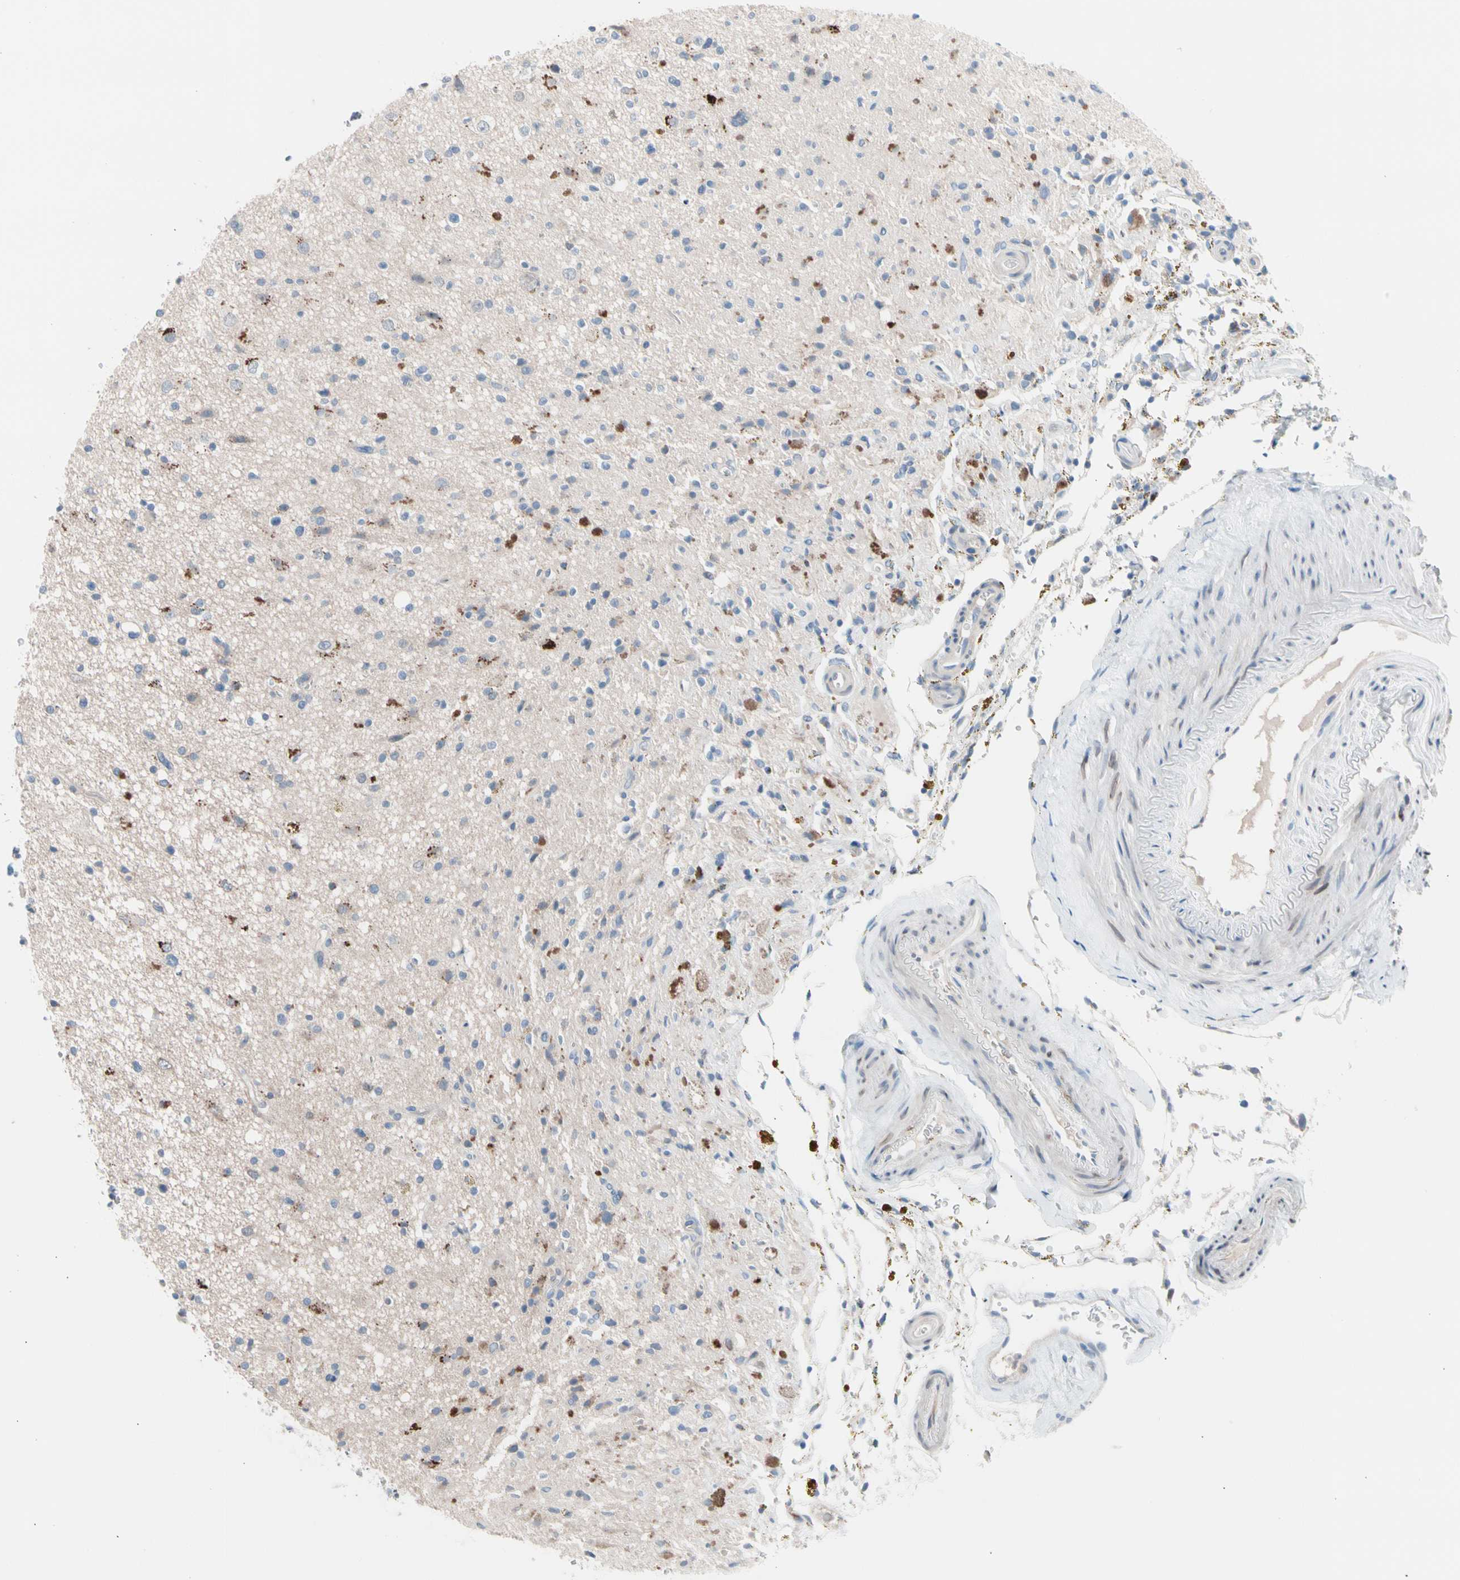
{"staining": {"intensity": "moderate", "quantity": "<25%", "location": "cytoplasmic/membranous"}, "tissue": "glioma", "cell_type": "Tumor cells", "image_type": "cancer", "snomed": [{"axis": "morphology", "description": "Glioma, malignant, High grade"}, {"axis": "topography", "description": "Brain"}], "caption": "Immunohistochemistry (IHC) of malignant high-grade glioma reveals low levels of moderate cytoplasmic/membranous positivity in approximately <25% of tumor cells.", "gene": "CASQ1", "patient": {"sex": "male", "age": 33}}